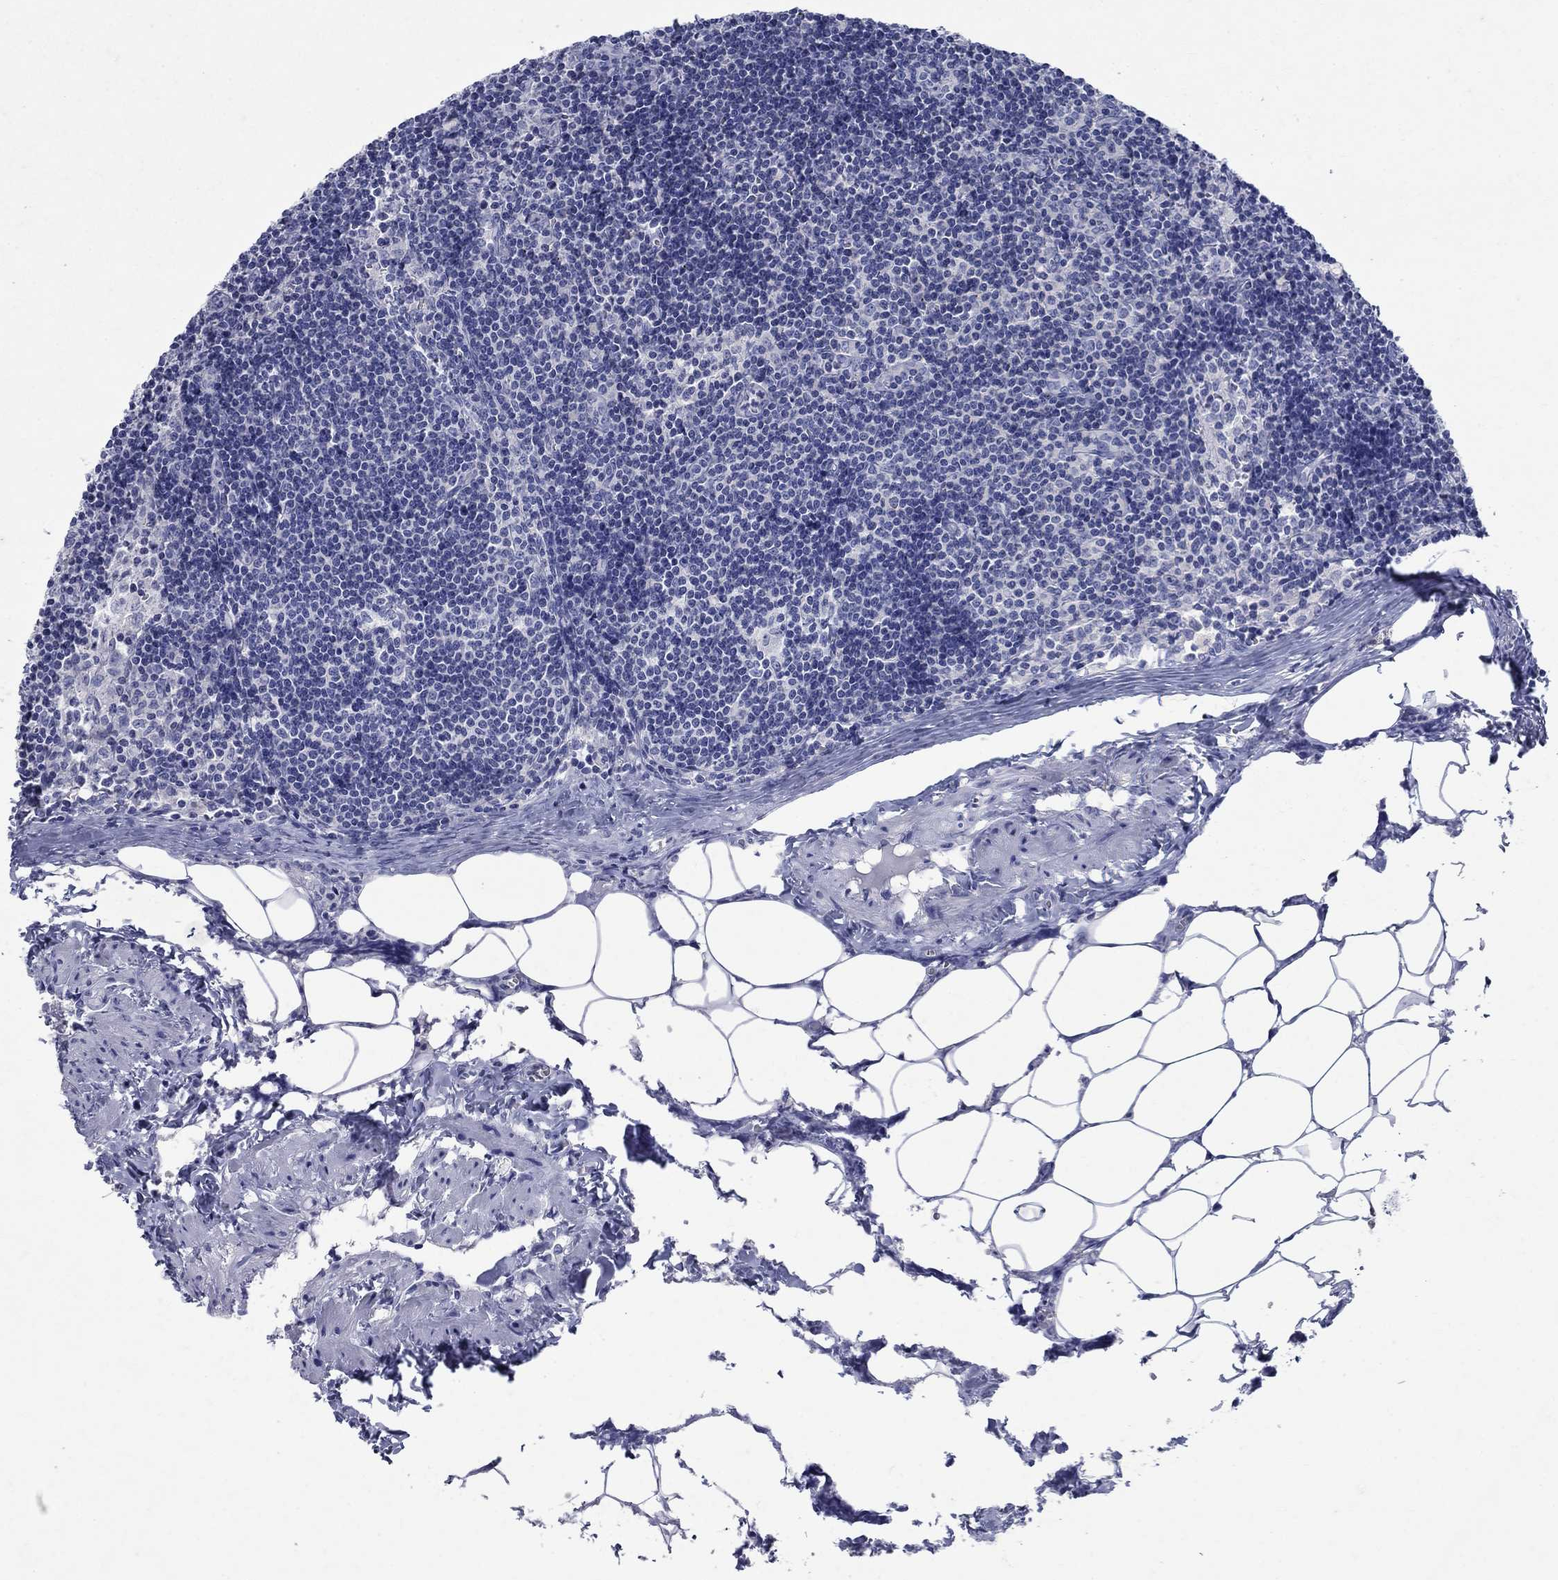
{"staining": {"intensity": "negative", "quantity": "none", "location": "none"}, "tissue": "lymph node", "cell_type": "Germinal center cells", "image_type": "normal", "snomed": [{"axis": "morphology", "description": "Normal tissue, NOS"}, {"axis": "topography", "description": "Lymph node"}], "caption": "The IHC photomicrograph has no significant expression in germinal center cells of lymph node.", "gene": "SULT2B1", "patient": {"sex": "female", "age": 51}}